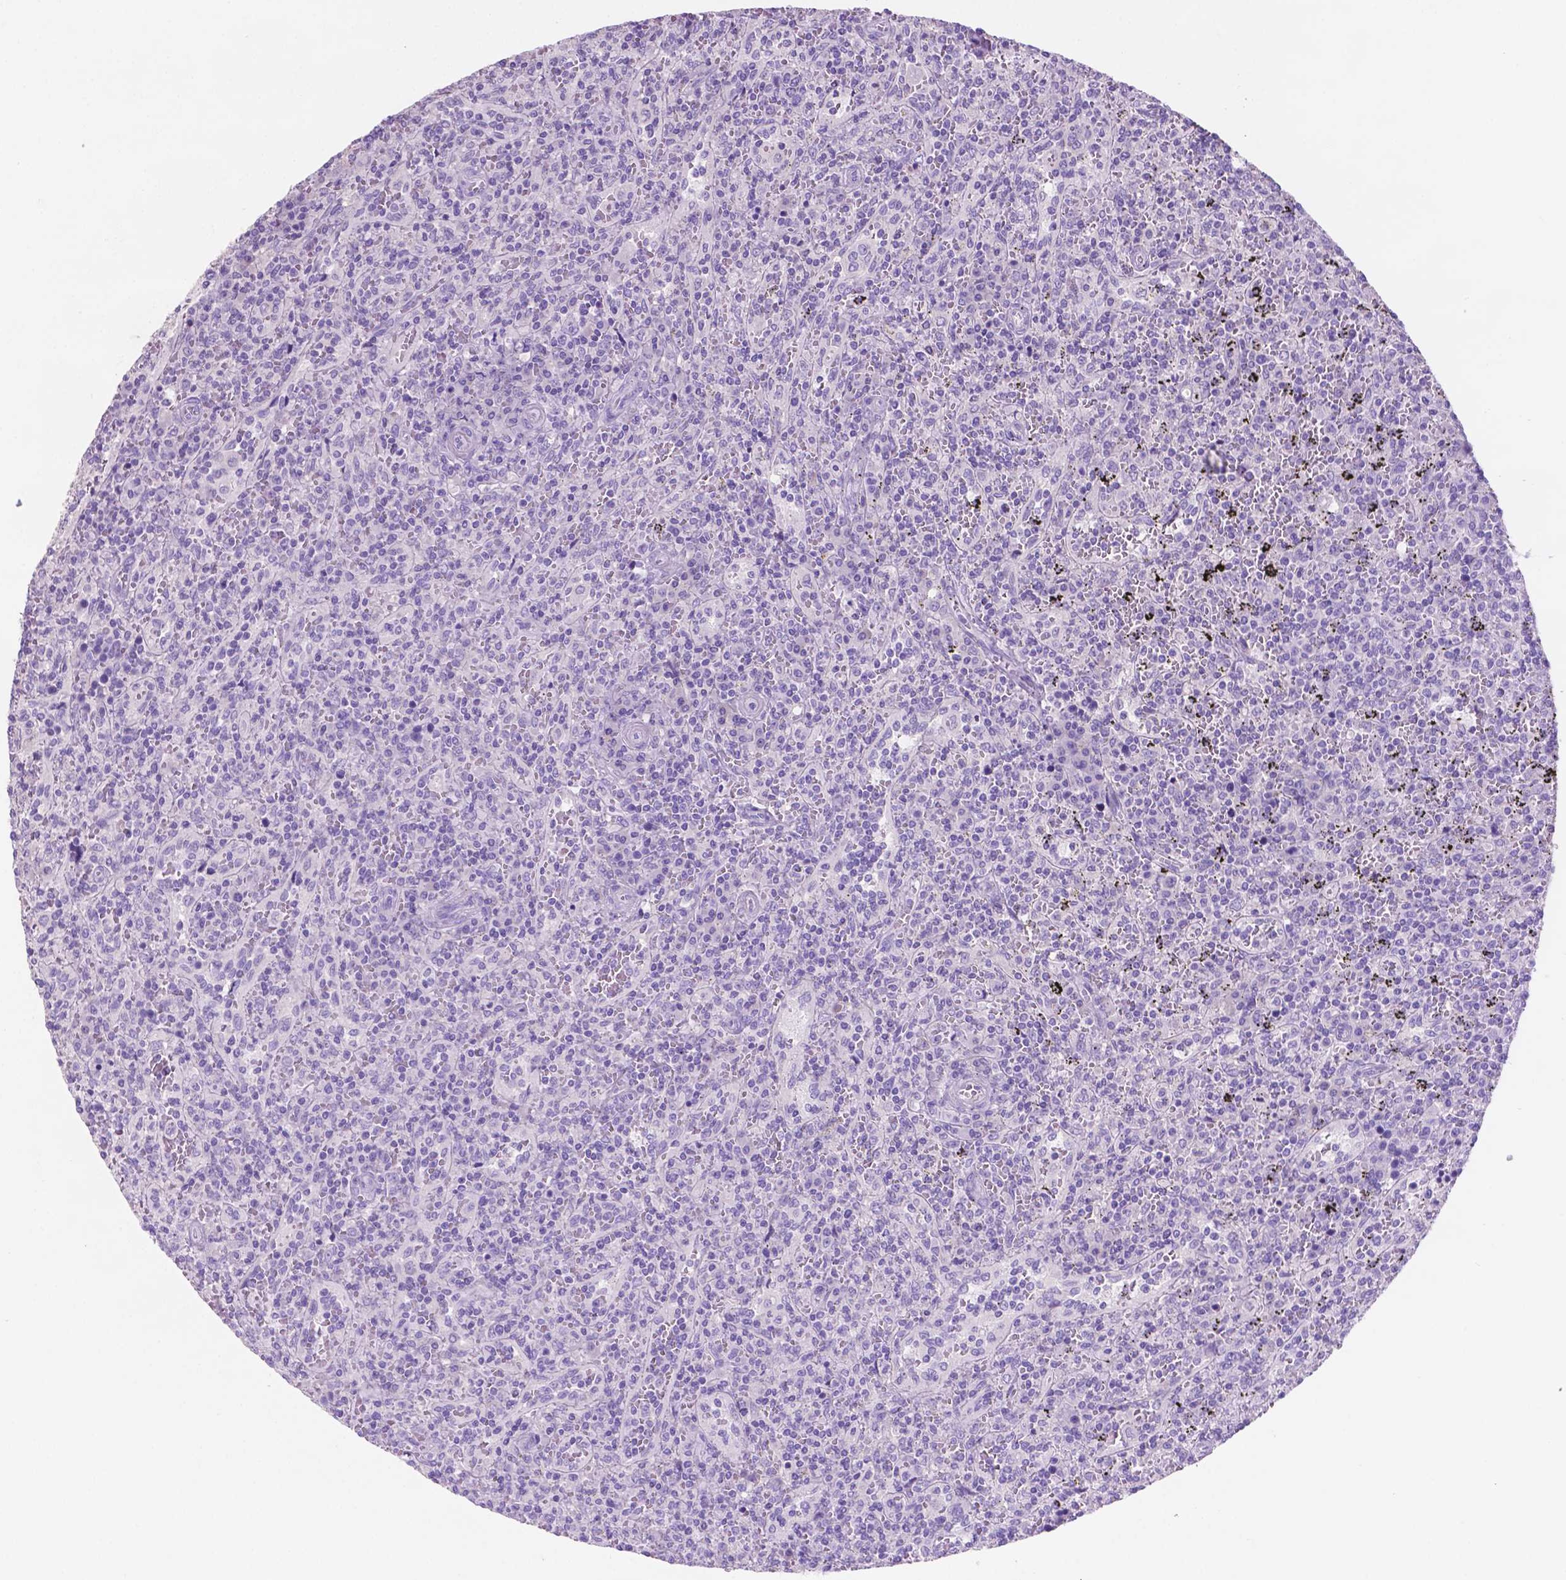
{"staining": {"intensity": "negative", "quantity": "none", "location": "none"}, "tissue": "lymphoma", "cell_type": "Tumor cells", "image_type": "cancer", "snomed": [{"axis": "morphology", "description": "Malignant lymphoma, non-Hodgkin's type, Low grade"}, {"axis": "topography", "description": "Spleen"}], "caption": "Image shows no protein staining in tumor cells of lymphoma tissue.", "gene": "POU4F1", "patient": {"sex": "male", "age": 62}}